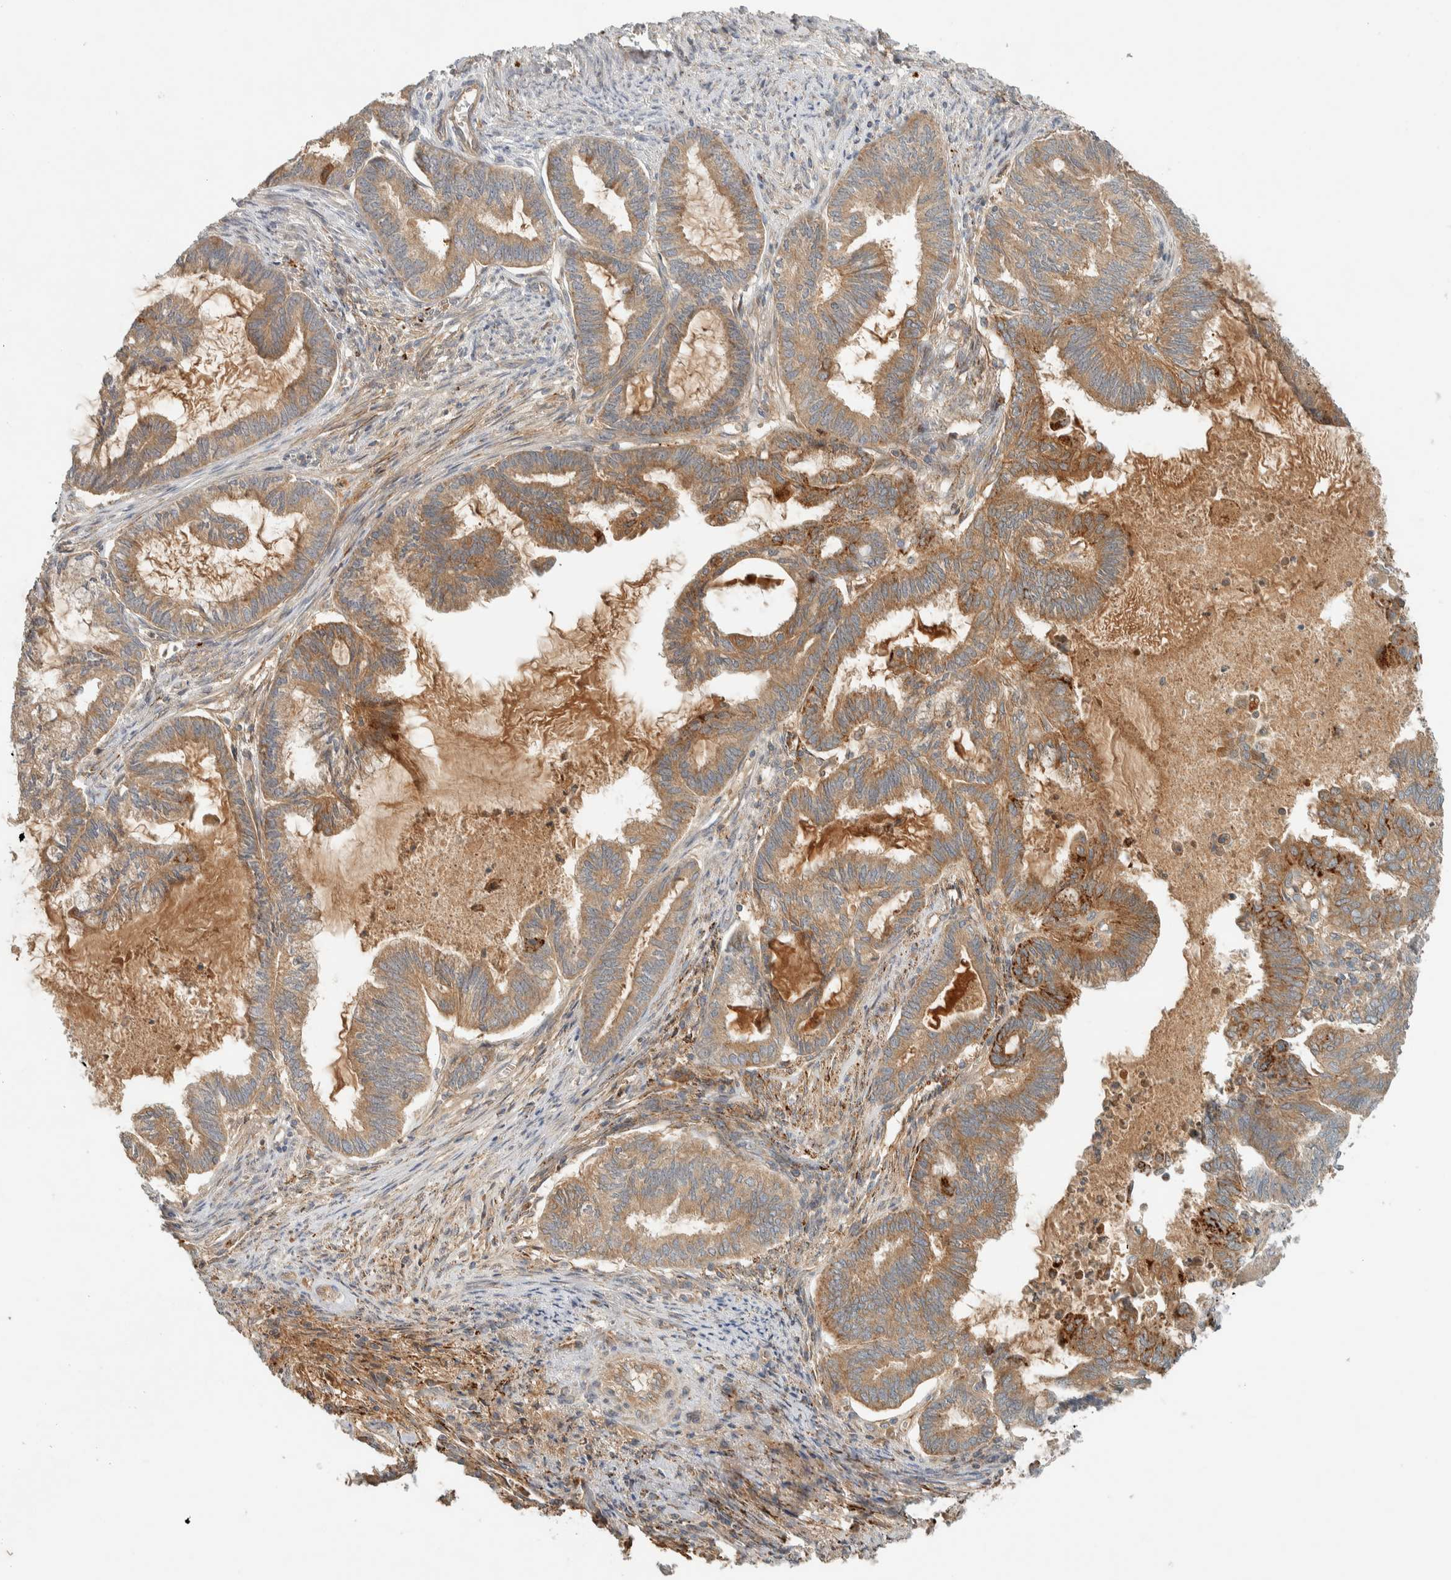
{"staining": {"intensity": "moderate", "quantity": ">75%", "location": "cytoplasmic/membranous"}, "tissue": "endometrial cancer", "cell_type": "Tumor cells", "image_type": "cancer", "snomed": [{"axis": "morphology", "description": "Adenocarcinoma, NOS"}, {"axis": "topography", "description": "Endometrium"}], "caption": "This is a histology image of immunohistochemistry (IHC) staining of endometrial adenocarcinoma, which shows moderate expression in the cytoplasmic/membranous of tumor cells.", "gene": "FAM167A", "patient": {"sex": "female", "age": 86}}